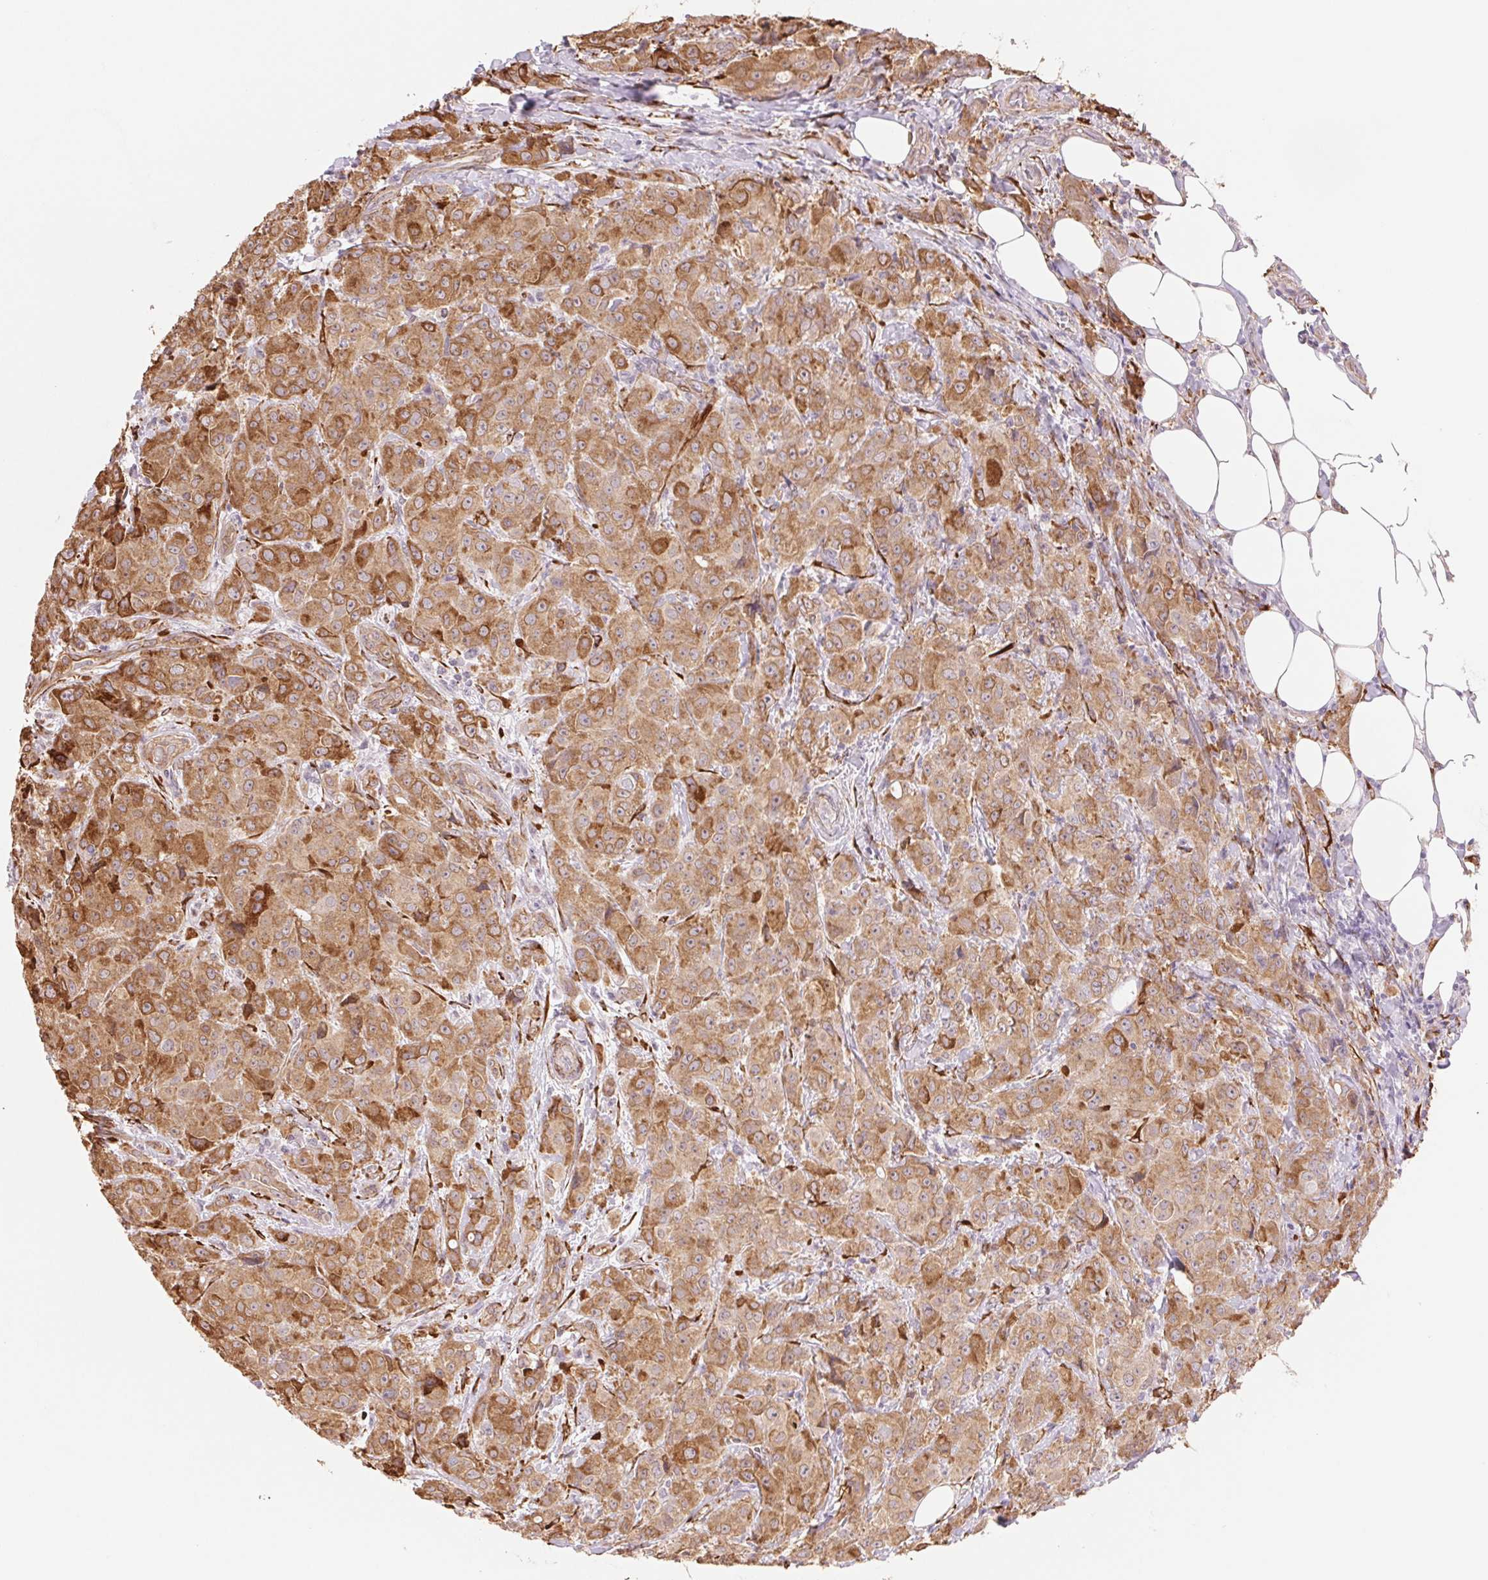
{"staining": {"intensity": "moderate", "quantity": ">75%", "location": "cytoplasmic/membranous"}, "tissue": "breast cancer", "cell_type": "Tumor cells", "image_type": "cancer", "snomed": [{"axis": "morphology", "description": "Normal tissue, NOS"}, {"axis": "morphology", "description": "Duct carcinoma"}, {"axis": "topography", "description": "Breast"}], "caption": "The histopathology image shows staining of invasive ductal carcinoma (breast), revealing moderate cytoplasmic/membranous protein expression (brown color) within tumor cells.", "gene": "FKBP10", "patient": {"sex": "female", "age": 43}}